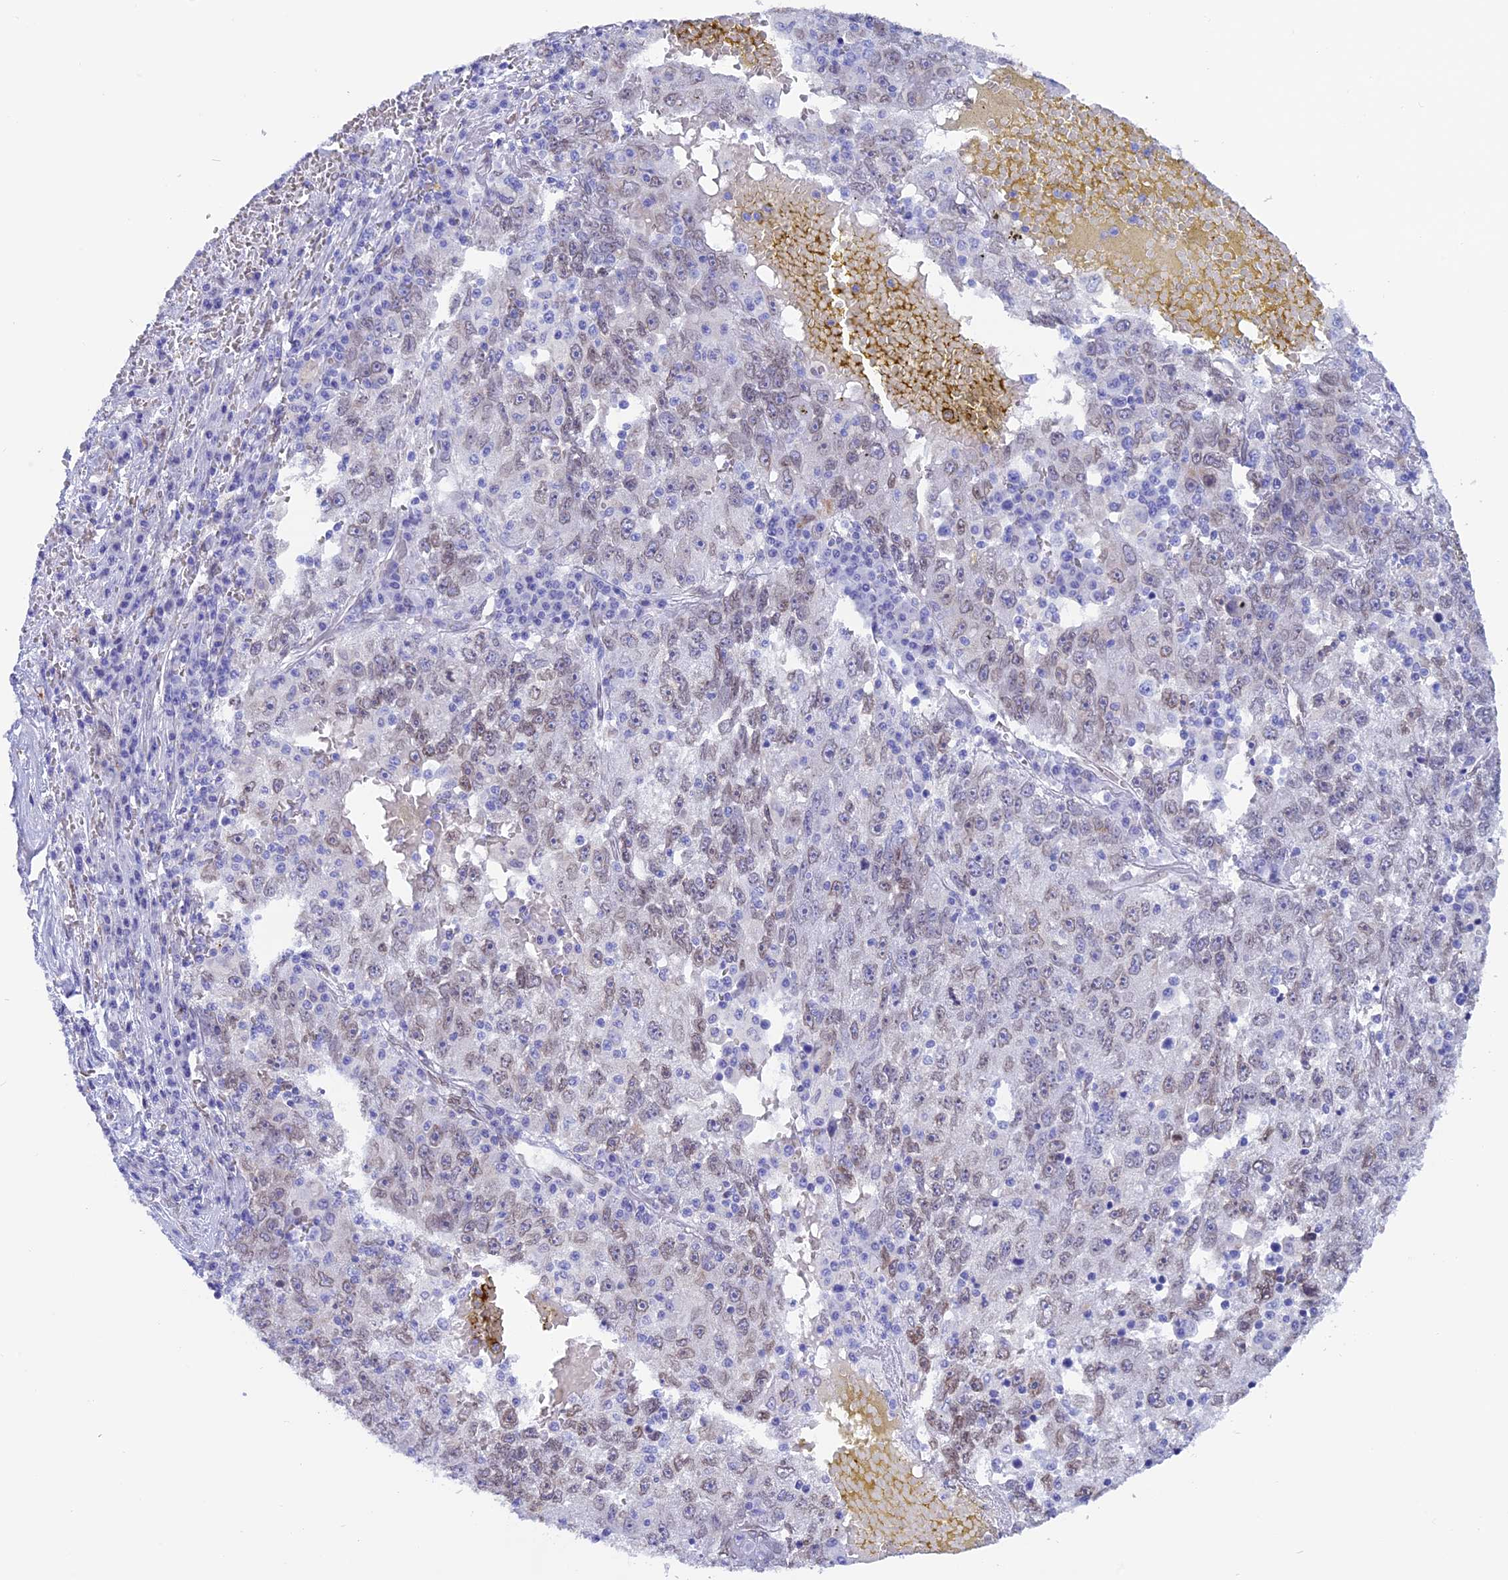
{"staining": {"intensity": "weak", "quantity": "<25%", "location": "nuclear"}, "tissue": "liver cancer", "cell_type": "Tumor cells", "image_type": "cancer", "snomed": [{"axis": "morphology", "description": "Carcinoma, Hepatocellular, NOS"}, {"axis": "topography", "description": "Liver"}], "caption": "Tumor cells are negative for protein expression in human liver hepatocellular carcinoma. (DAB immunohistochemistry, high magnification).", "gene": "TMPRSS7", "patient": {"sex": "male", "age": 49}}